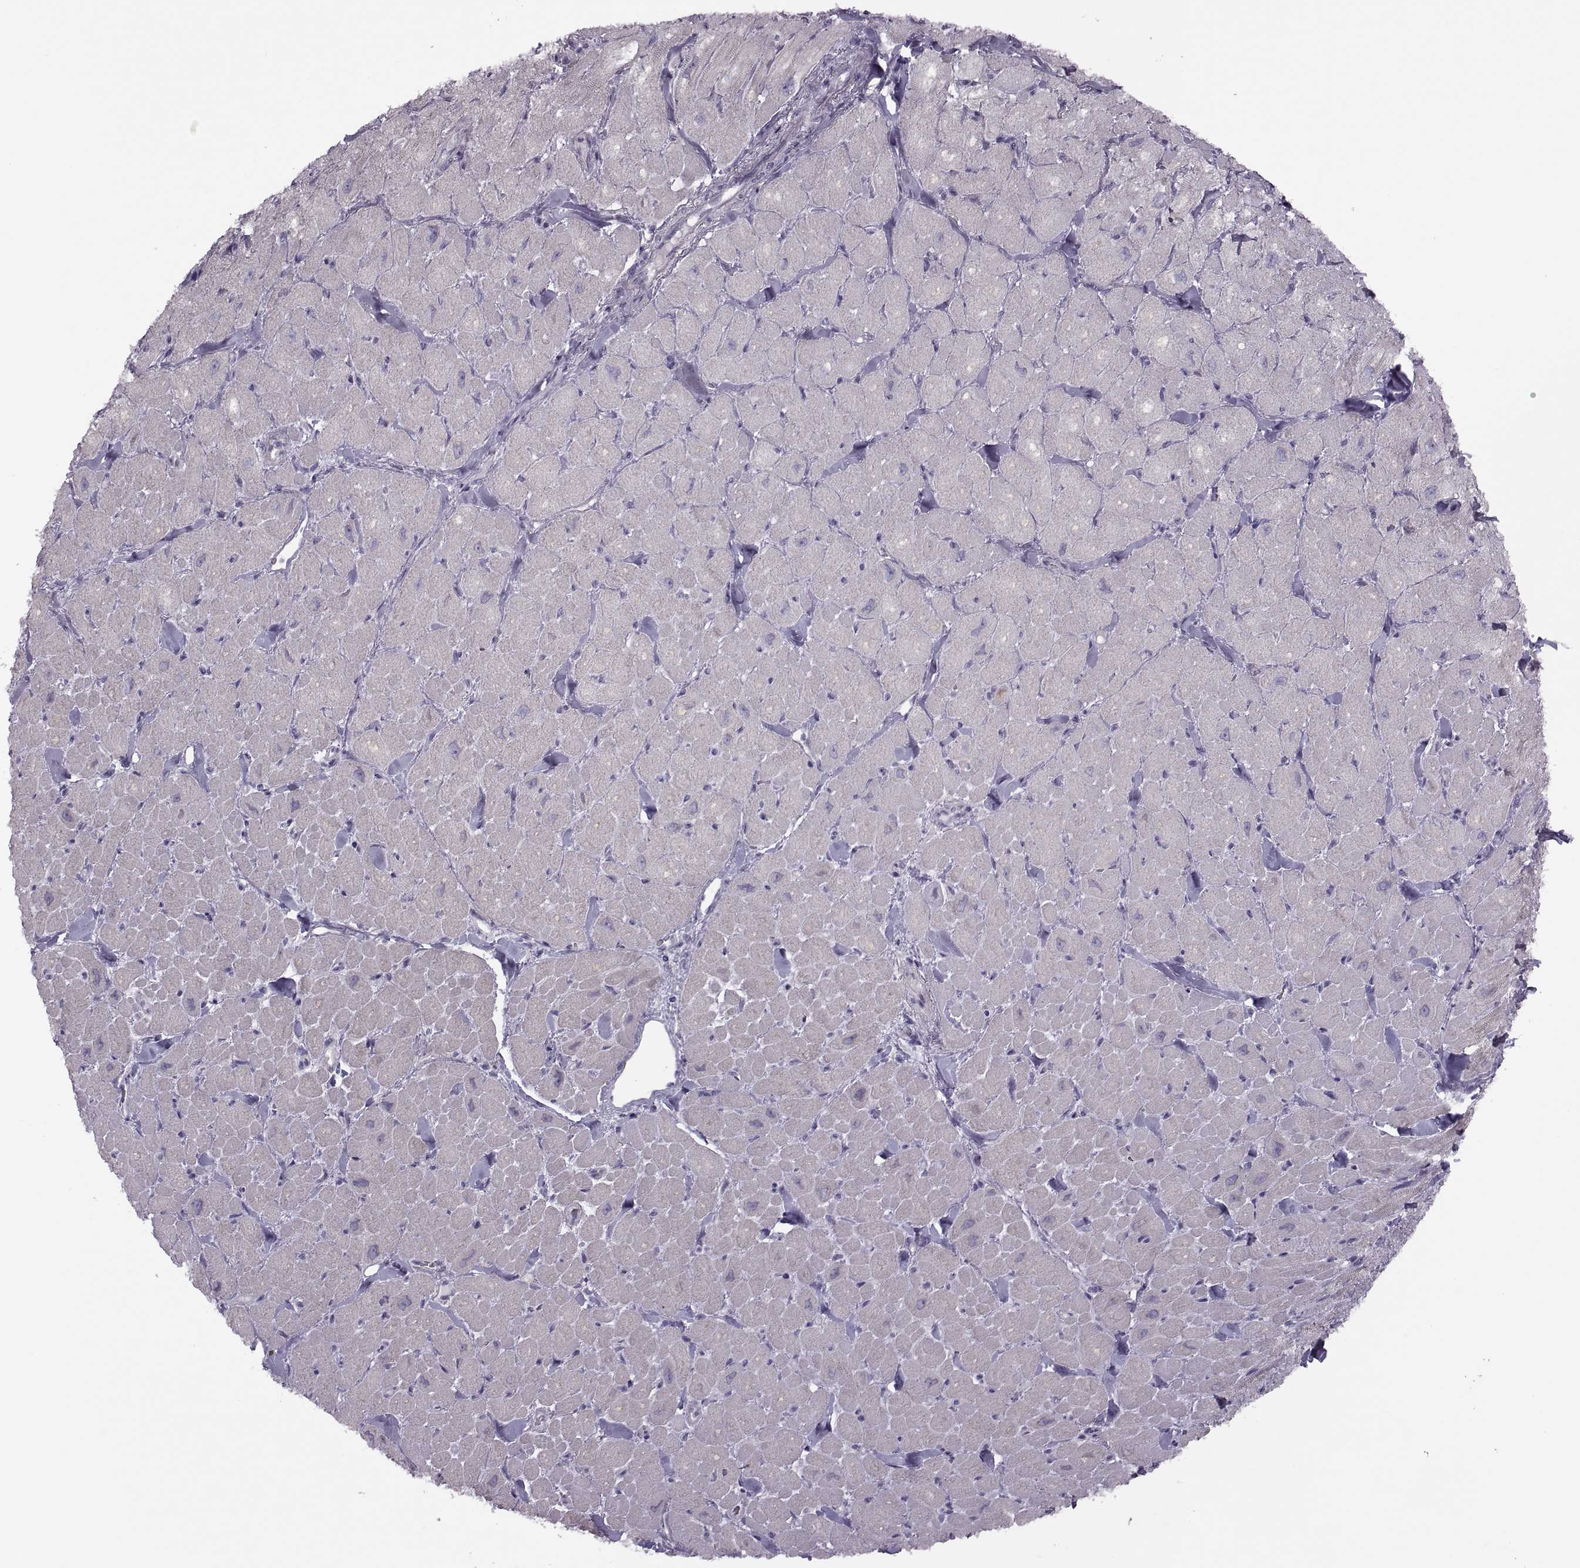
{"staining": {"intensity": "negative", "quantity": "none", "location": "none"}, "tissue": "heart muscle", "cell_type": "Cardiomyocytes", "image_type": "normal", "snomed": [{"axis": "morphology", "description": "Normal tissue, NOS"}, {"axis": "topography", "description": "Heart"}], "caption": "Image shows no significant protein staining in cardiomyocytes of unremarkable heart muscle. Brightfield microscopy of immunohistochemistry (IHC) stained with DAB (brown) and hematoxylin (blue), captured at high magnification.", "gene": "H2AP", "patient": {"sex": "male", "age": 60}}